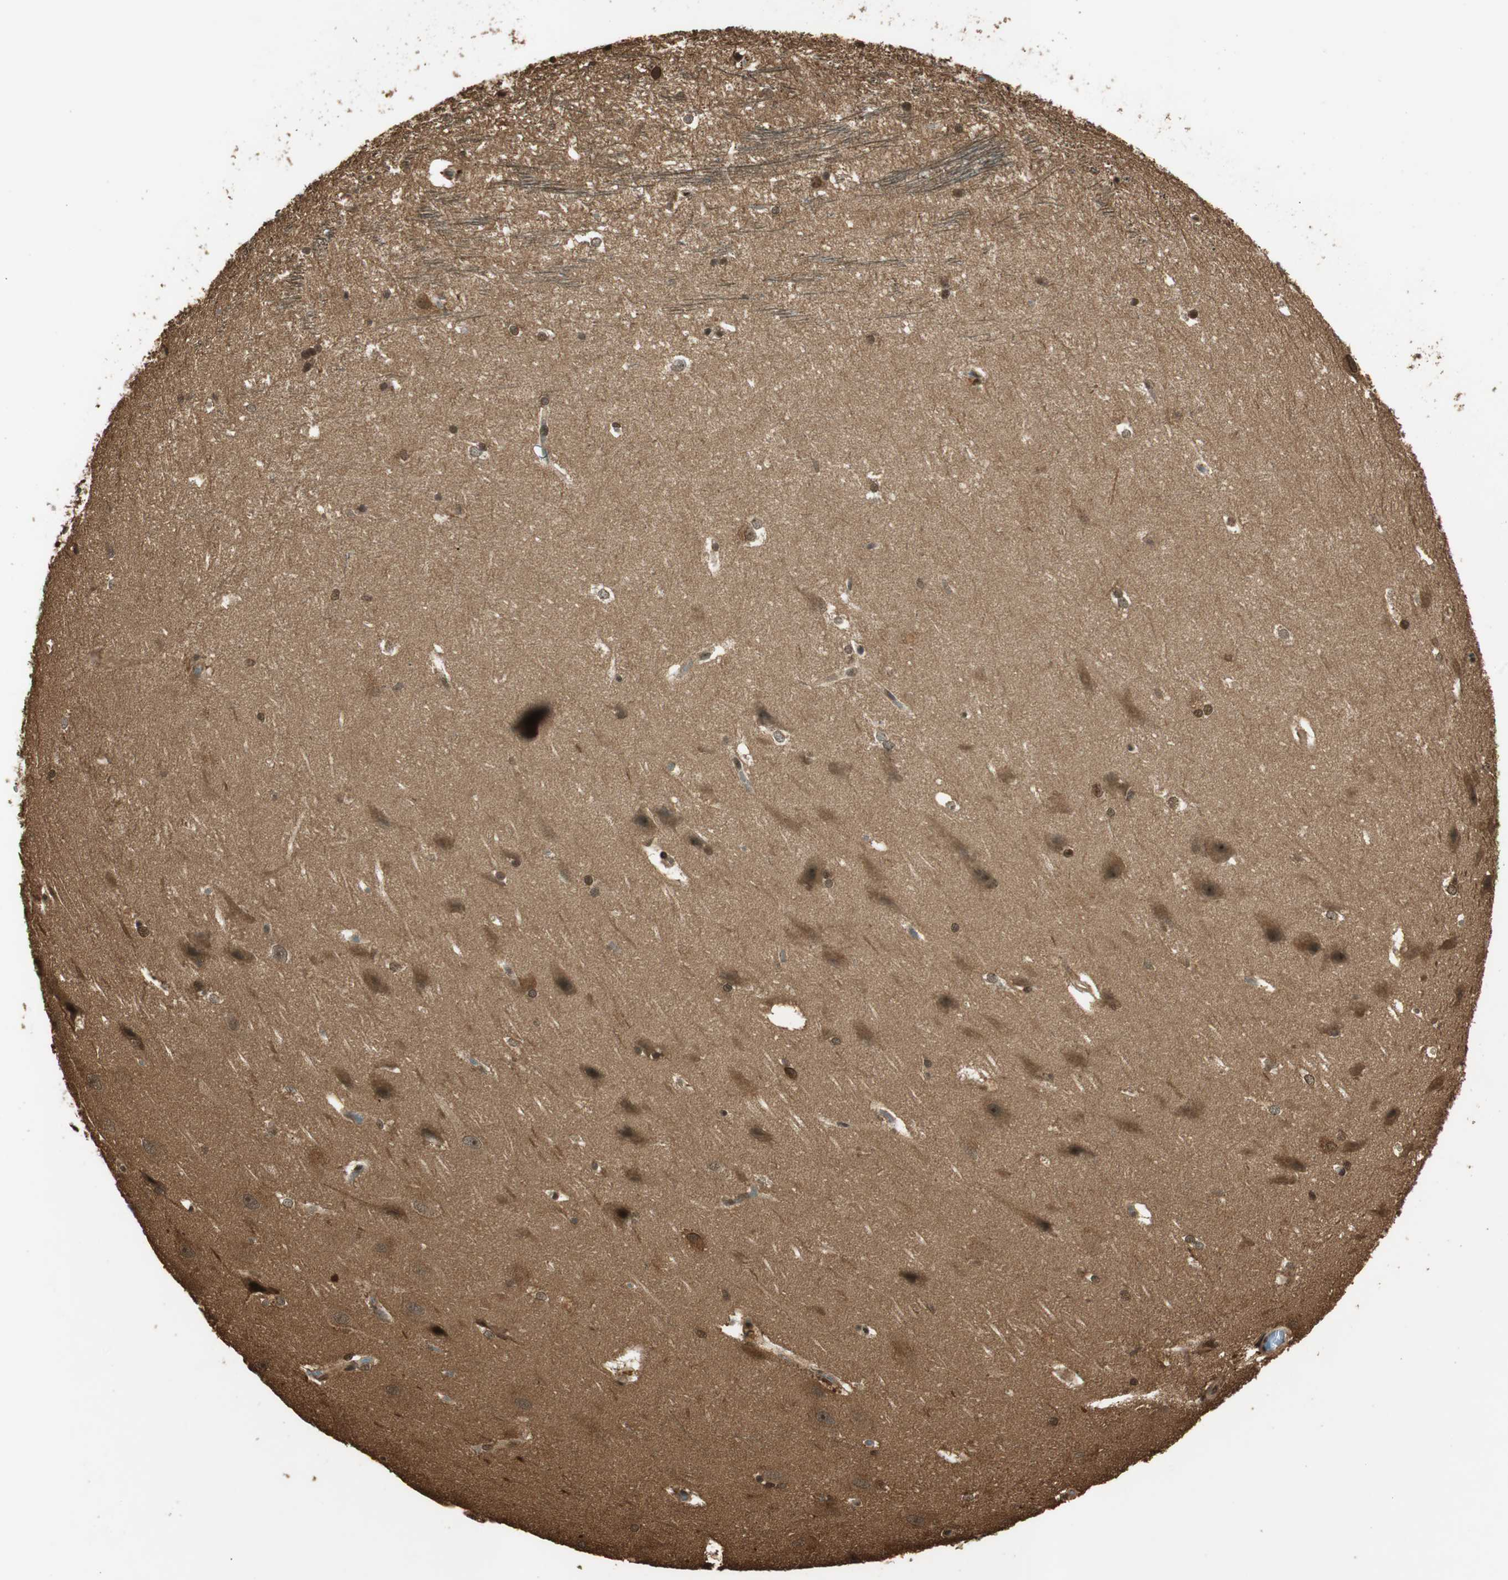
{"staining": {"intensity": "strong", "quantity": ">75%", "location": "cytoplasmic/membranous,nuclear"}, "tissue": "hippocampus", "cell_type": "Glial cells", "image_type": "normal", "snomed": [{"axis": "morphology", "description": "Normal tissue, NOS"}, {"axis": "topography", "description": "Hippocampus"}], "caption": "Immunohistochemical staining of normal hippocampus reveals high levels of strong cytoplasmic/membranous,nuclear expression in approximately >75% of glial cells.", "gene": "RPA3", "patient": {"sex": "female", "age": 19}}